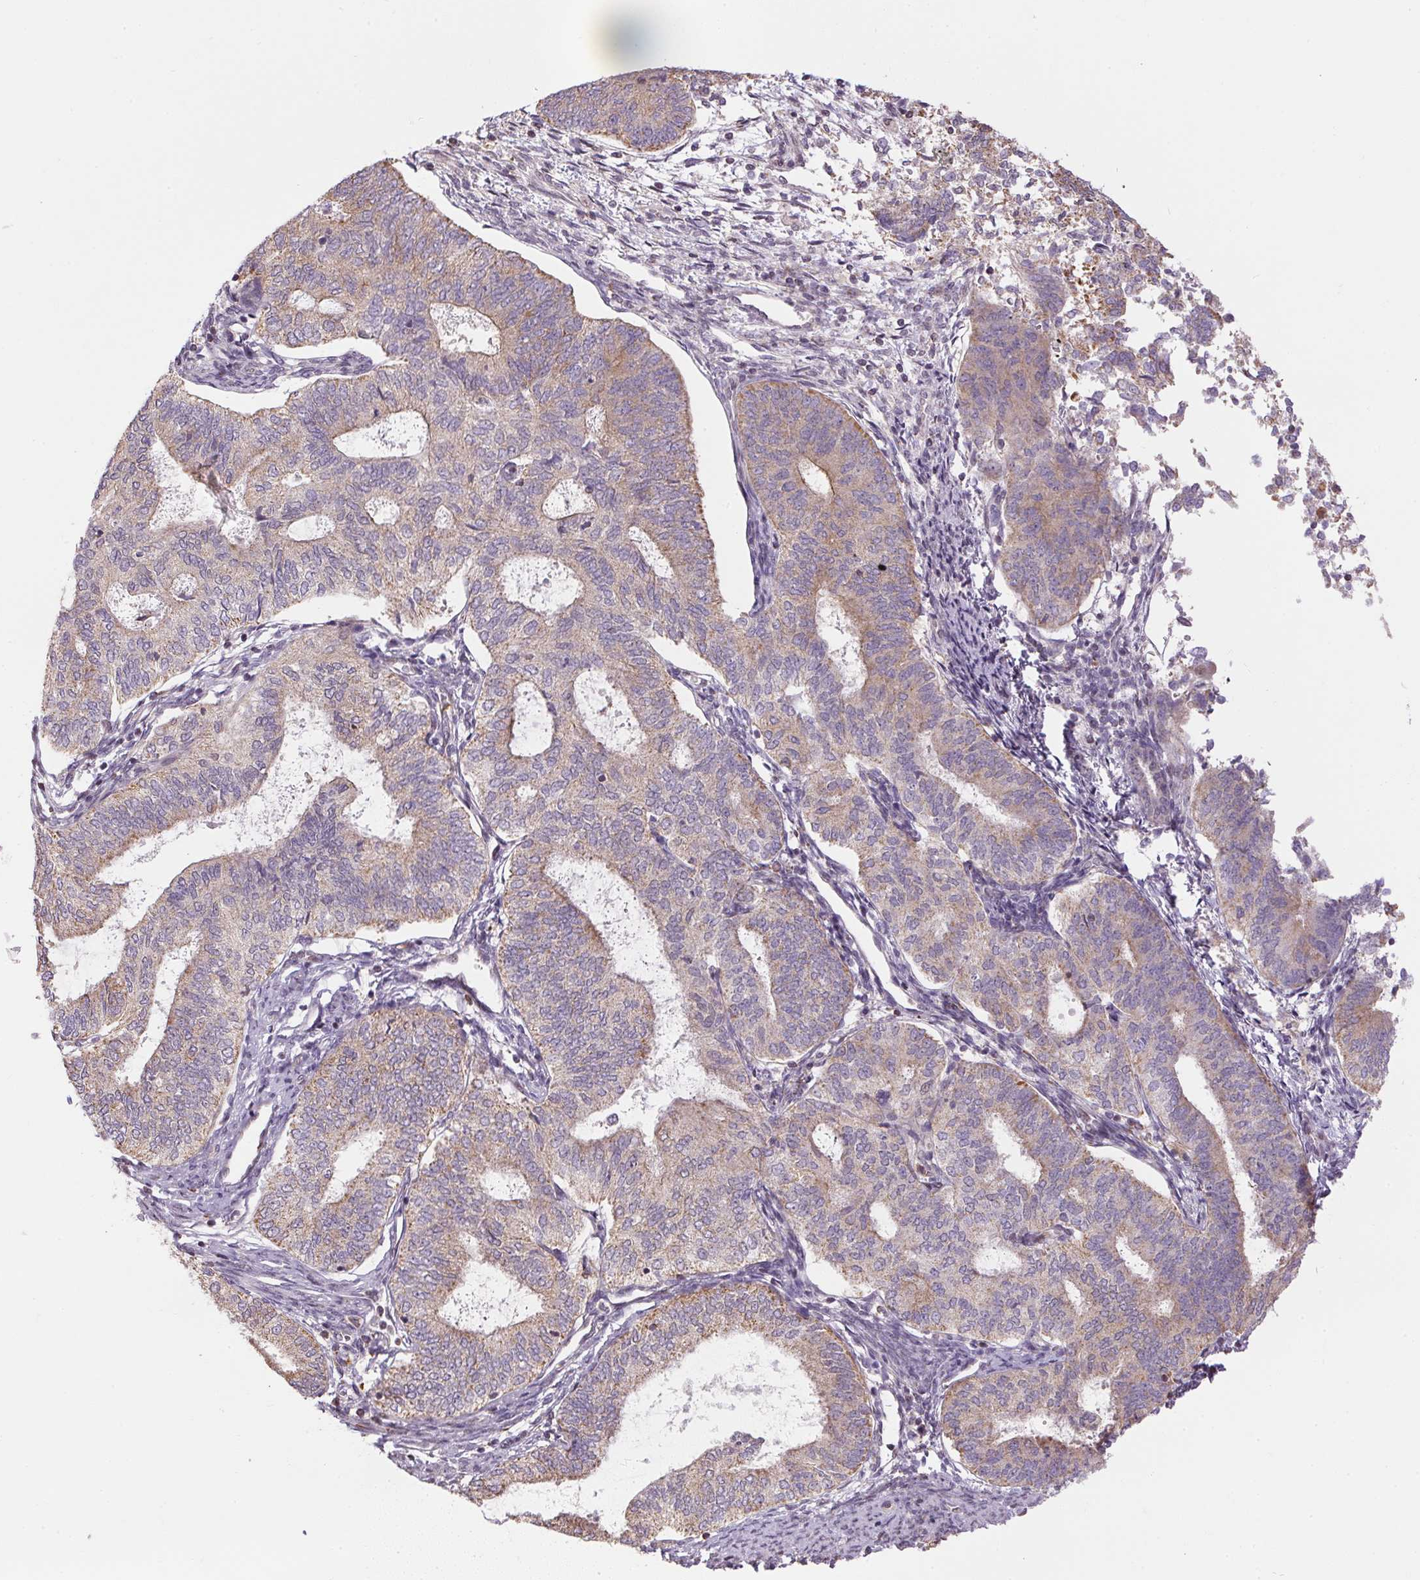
{"staining": {"intensity": "weak", "quantity": "25%-75%", "location": "cytoplasmic/membranous"}, "tissue": "endometrial cancer", "cell_type": "Tumor cells", "image_type": "cancer", "snomed": [{"axis": "morphology", "description": "Adenocarcinoma, NOS"}, {"axis": "topography", "description": "Endometrium"}], "caption": "This is an image of immunohistochemistry (IHC) staining of endometrial cancer (adenocarcinoma), which shows weak positivity in the cytoplasmic/membranous of tumor cells.", "gene": "SC5D", "patient": {"sex": "female", "age": 65}}